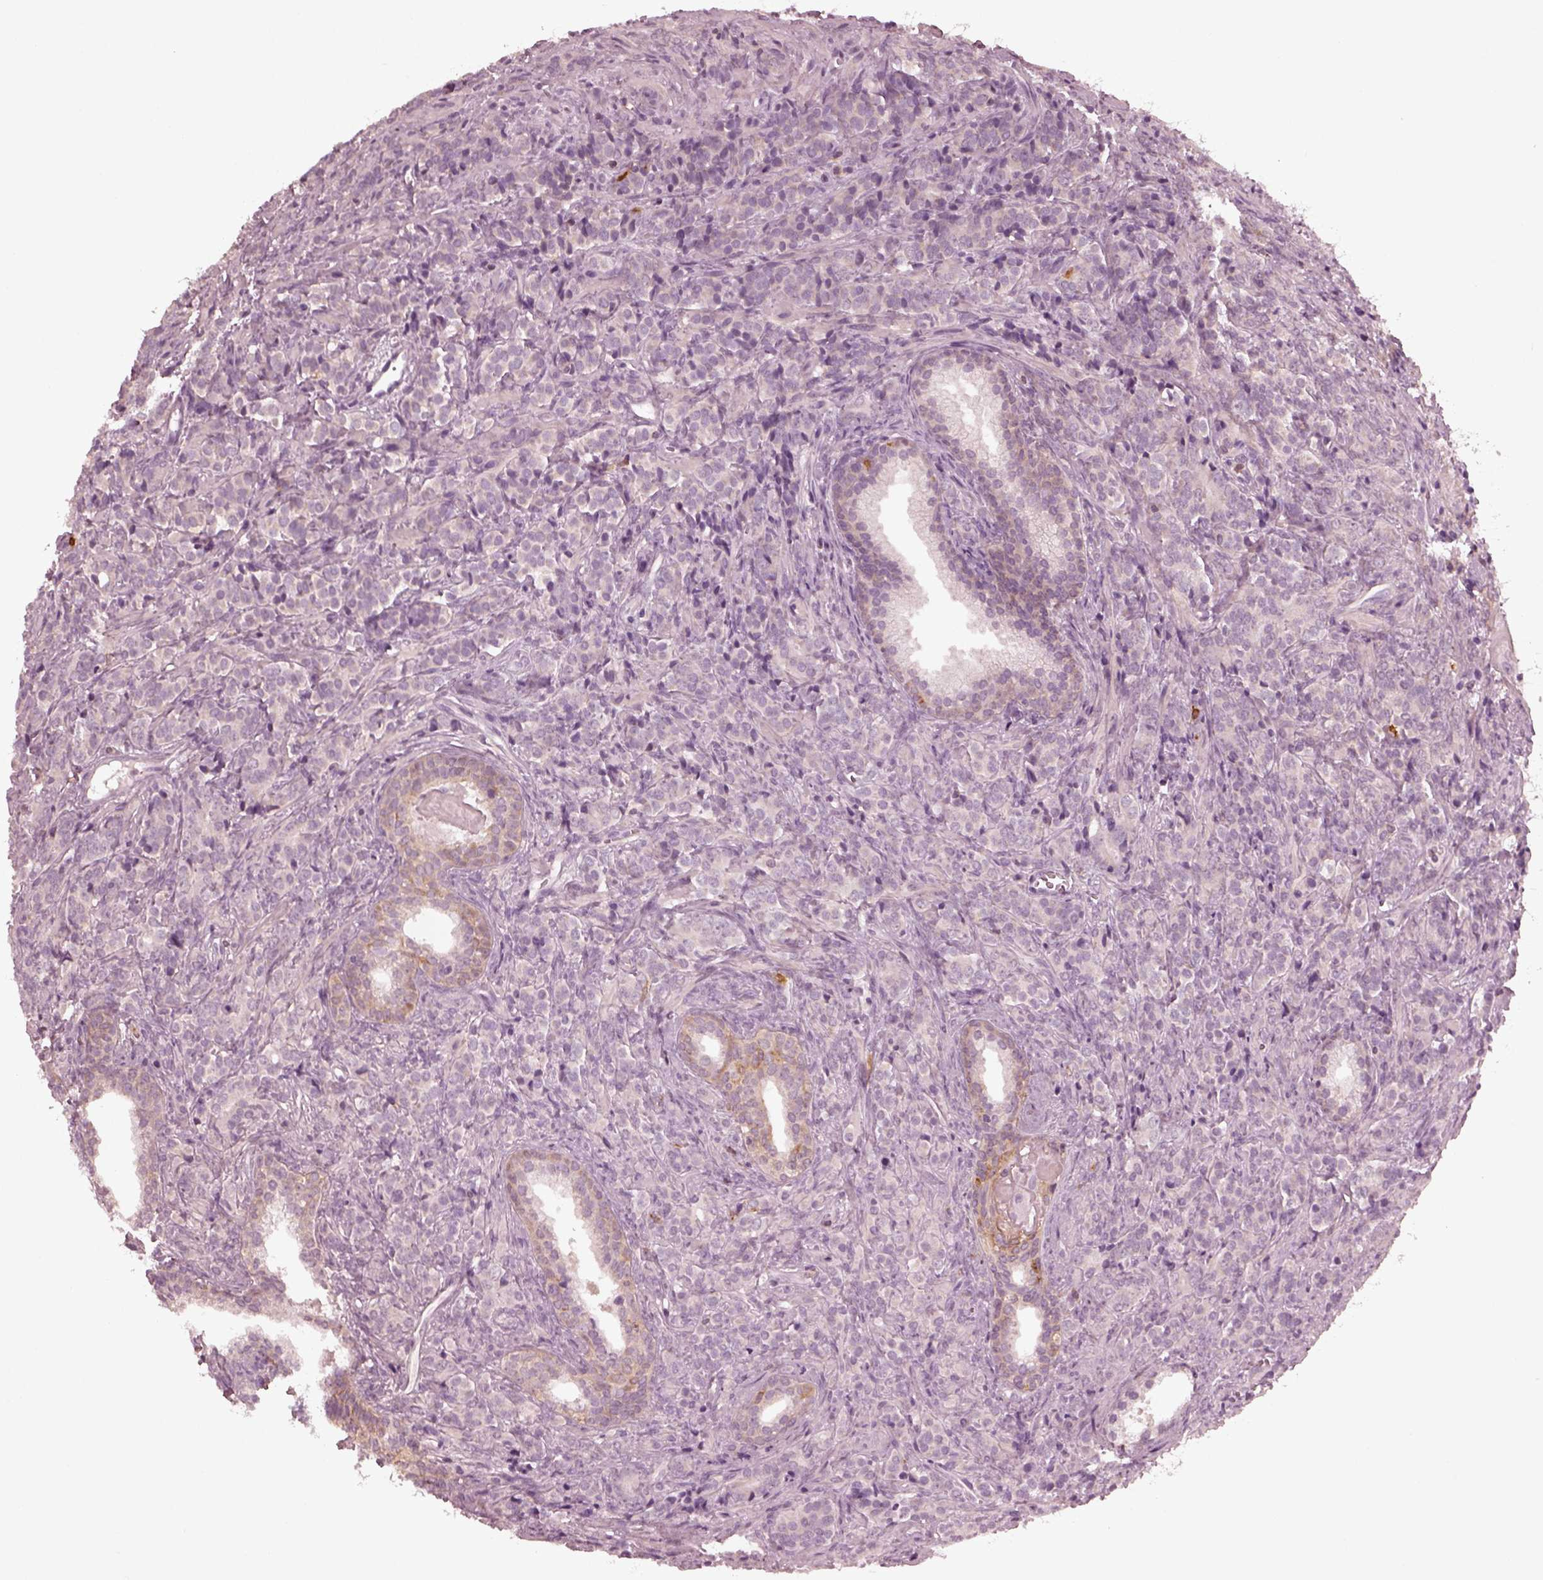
{"staining": {"intensity": "negative", "quantity": "none", "location": "none"}, "tissue": "prostate cancer", "cell_type": "Tumor cells", "image_type": "cancer", "snomed": [{"axis": "morphology", "description": "Adenocarcinoma, High grade"}, {"axis": "topography", "description": "Prostate"}], "caption": "Tumor cells show no significant expression in high-grade adenocarcinoma (prostate).", "gene": "PSTPIP2", "patient": {"sex": "male", "age": 84}}